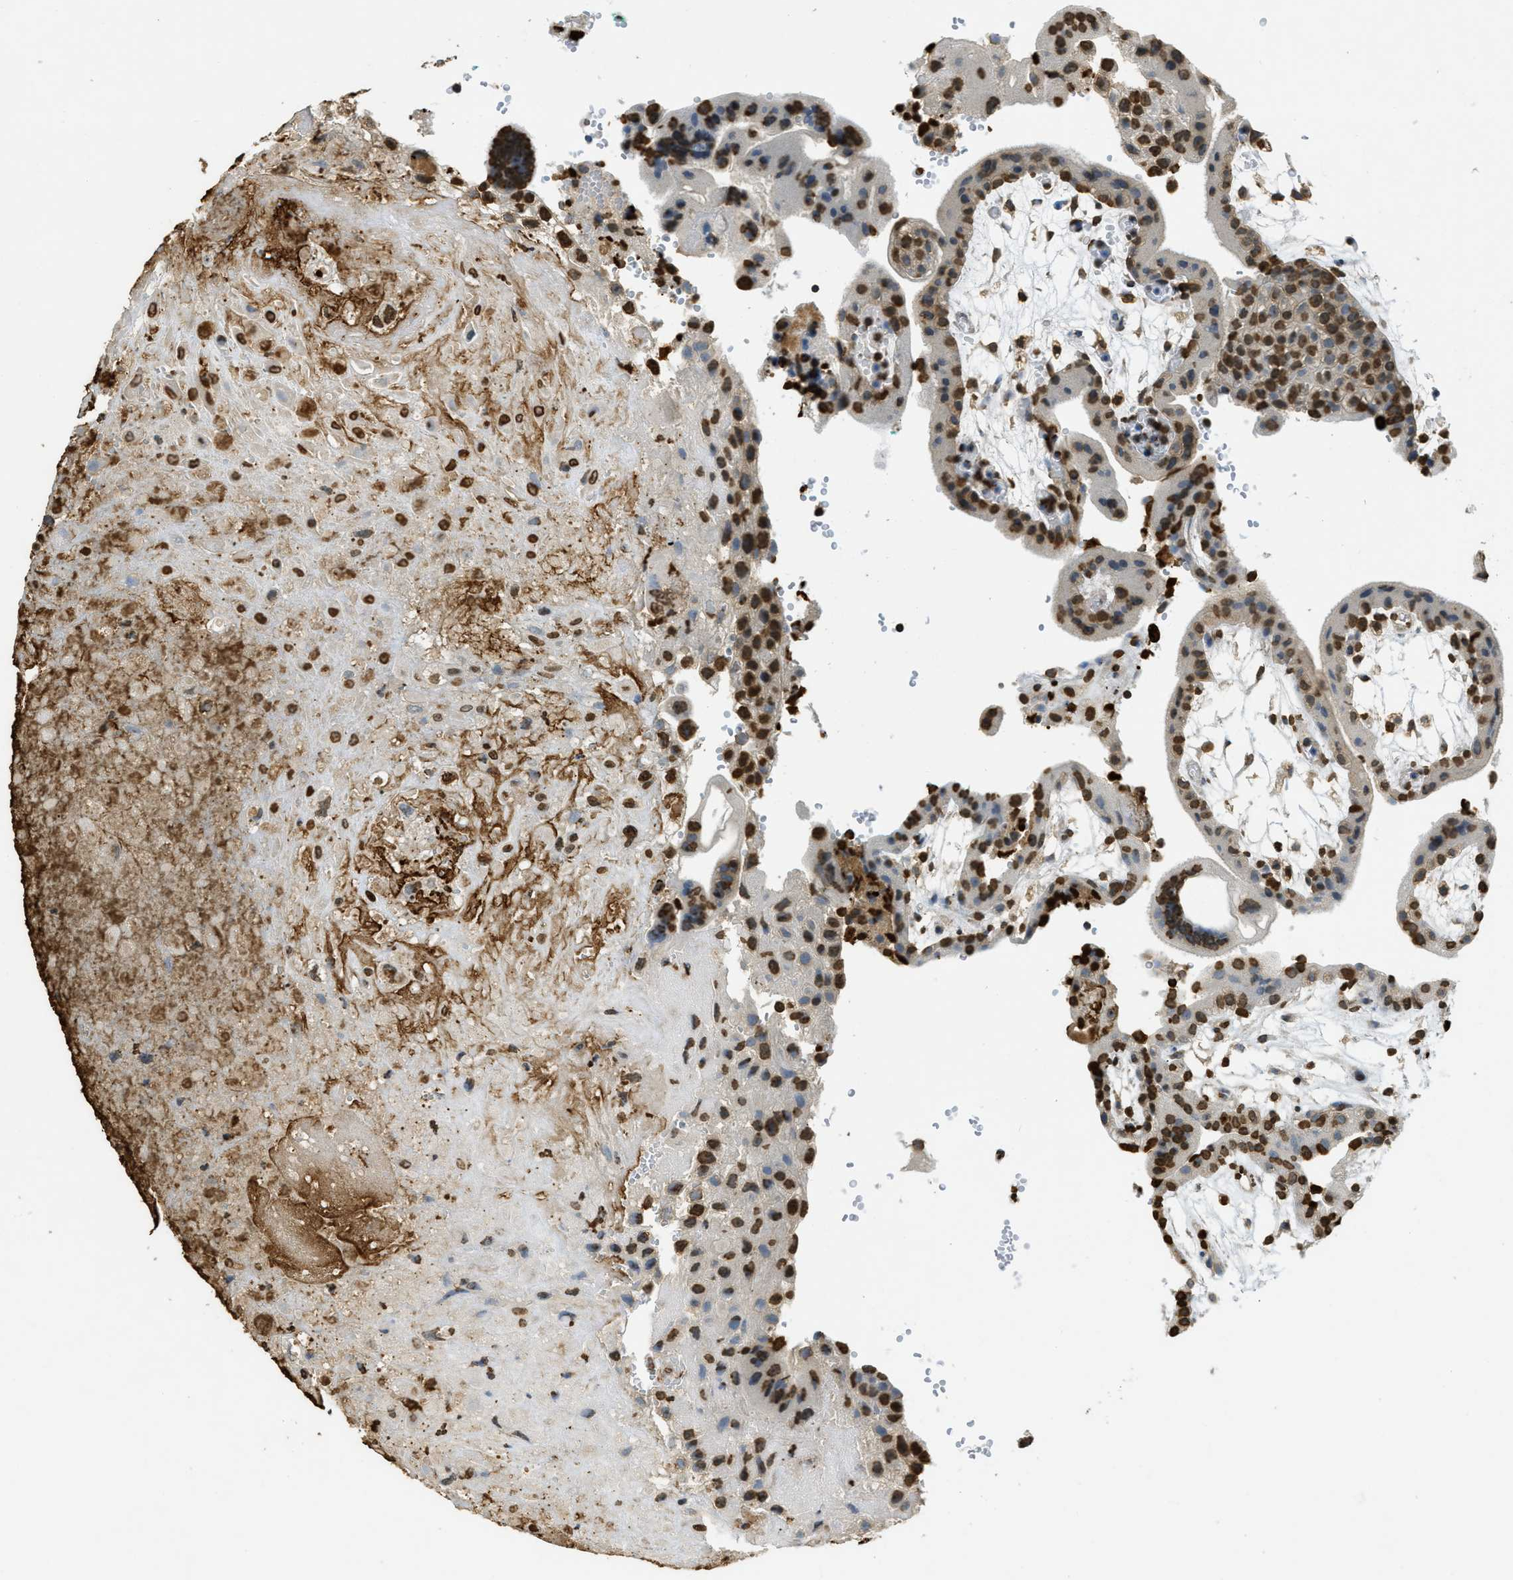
{"staining": {"intensity": "strong", "quantity": ">75%", "location": "nuclear"}, "tissue": "placenta", "cell_type": "Decidual cells", "image_type": "normal", "snomed": [{"axis": "morphology", "description": "Normal tissue, NOS"}, {"axis": "topography", "description": "Placenta"}], "caption": "IHC of benign human placenta reveals high levels of strong nuclear staining in about >75% of decidual cells.", "gene": "NR5A2", "patient": {"sex": "female", "age": 18}}